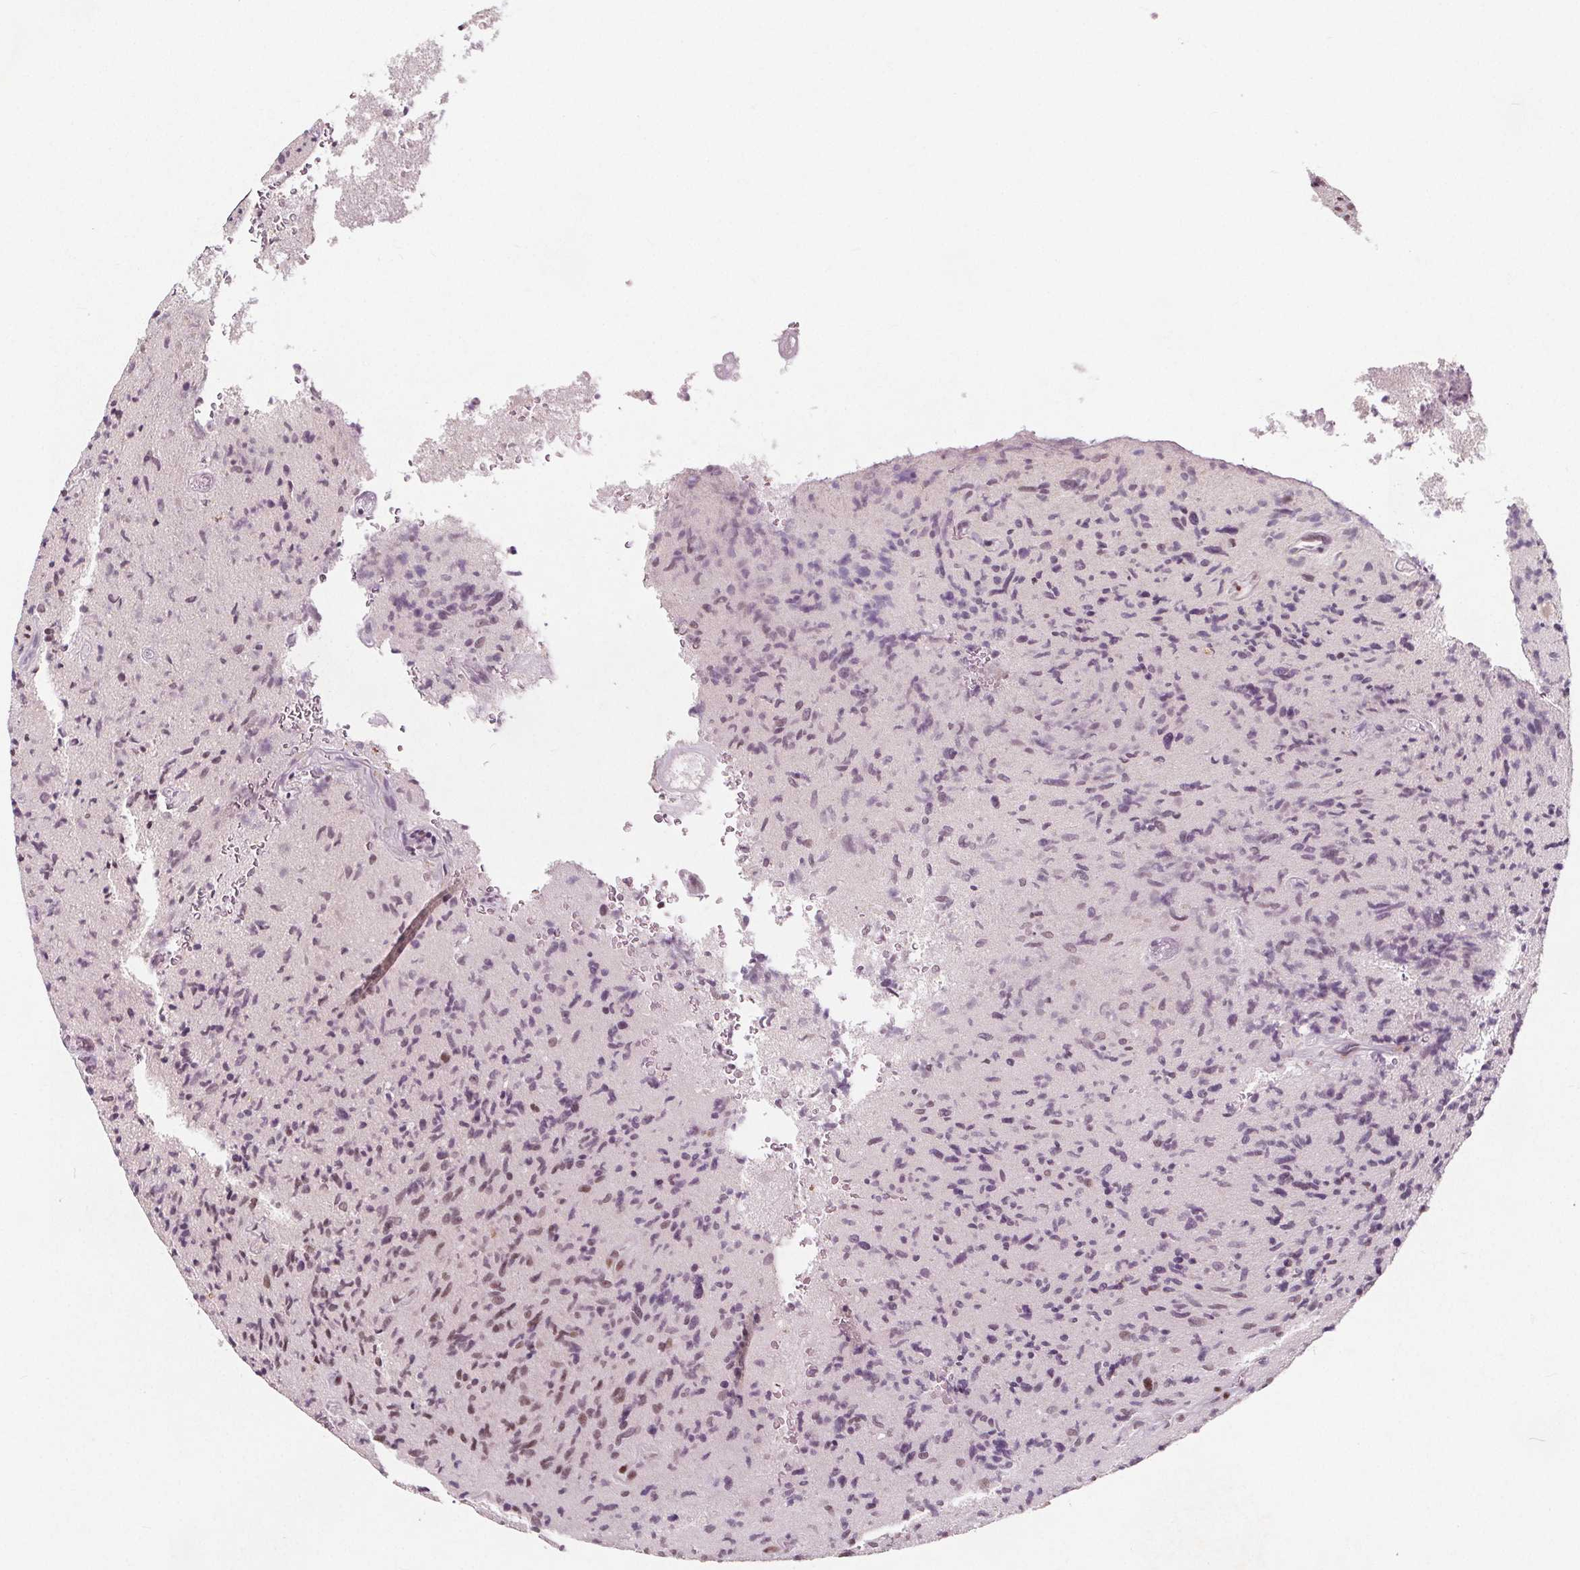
{"staining": {"intensity": "moderate", "quantity": "<25%", "location": "nuclear"}, "tissue": "glioma", "cell_type": "Tumor cells", "image_type": "cancer", "snomed": [{"axis": "morphology", "description": "Glioma, malignant, High grade"}, {"axis": "topography", "description": "Brain"}], "caption": "A low amount of moderate nuclear staining is appreciated in approximately <25% of tumor cells in malignant high-grade glioma tissue.", "gene": "TAF6L", "patient": {"sex": "male", "age": 54}}